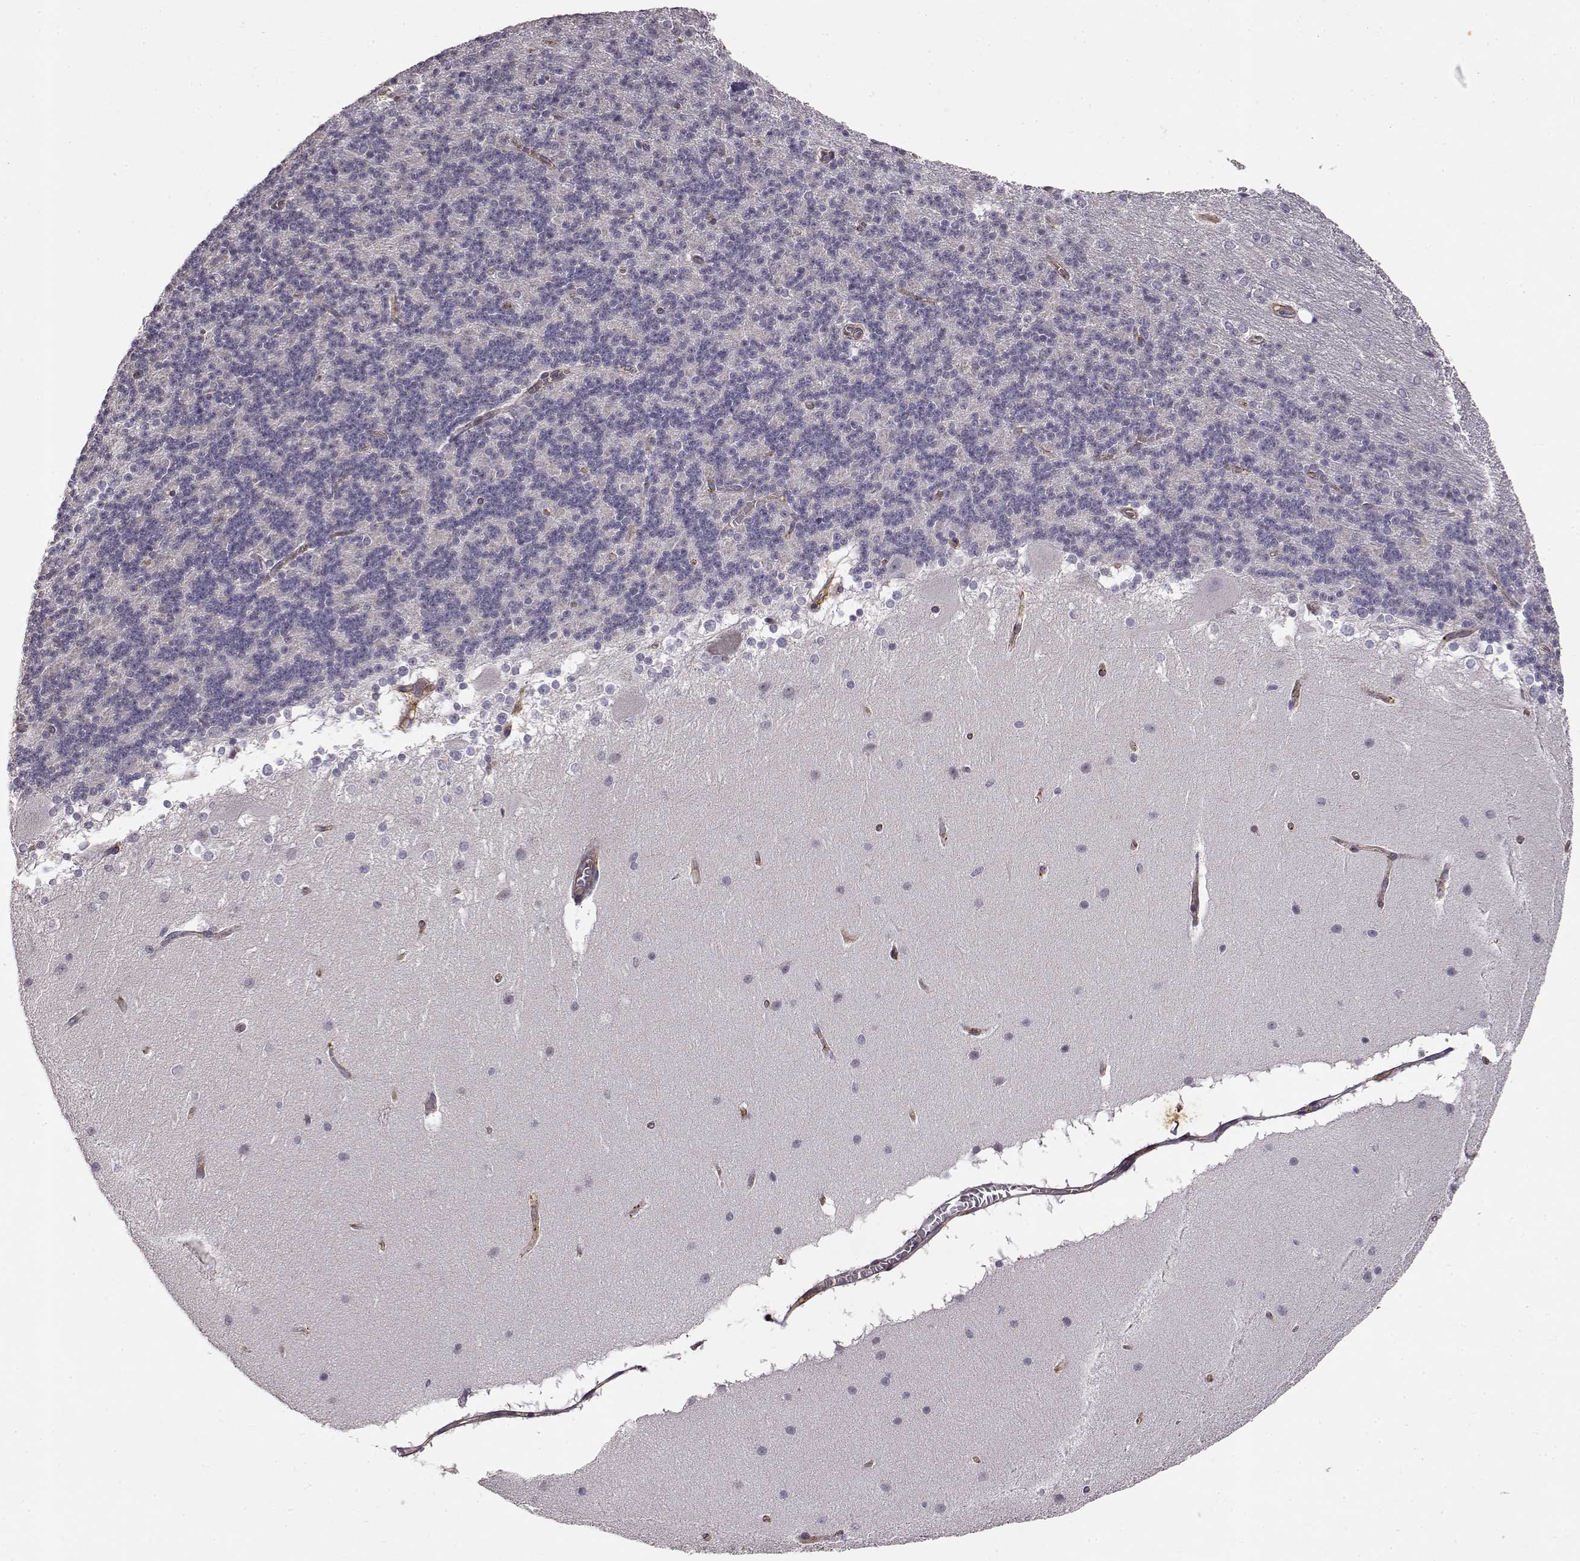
{"staining": {"intensity": "negative", "quantity": "none", "location": "none"}, "tissue": "cerebellum", "cell_type": "Cells in granular layer", "image_type": "normal", "snomed": [{"axis": "morphology", "description": "Normal tissue, NOS"}, {"axis": "topography", "description": "Cerebellum"}], "caption": "Image shows no protein expression in cells in granular layer of benign cerebellum. (DAB (3,3'-diaminobenzidine) immunohistochemistry (IHC), high magnification).", "gene": "IFITM1", "patient": {"sex": "female", "age": 19}}